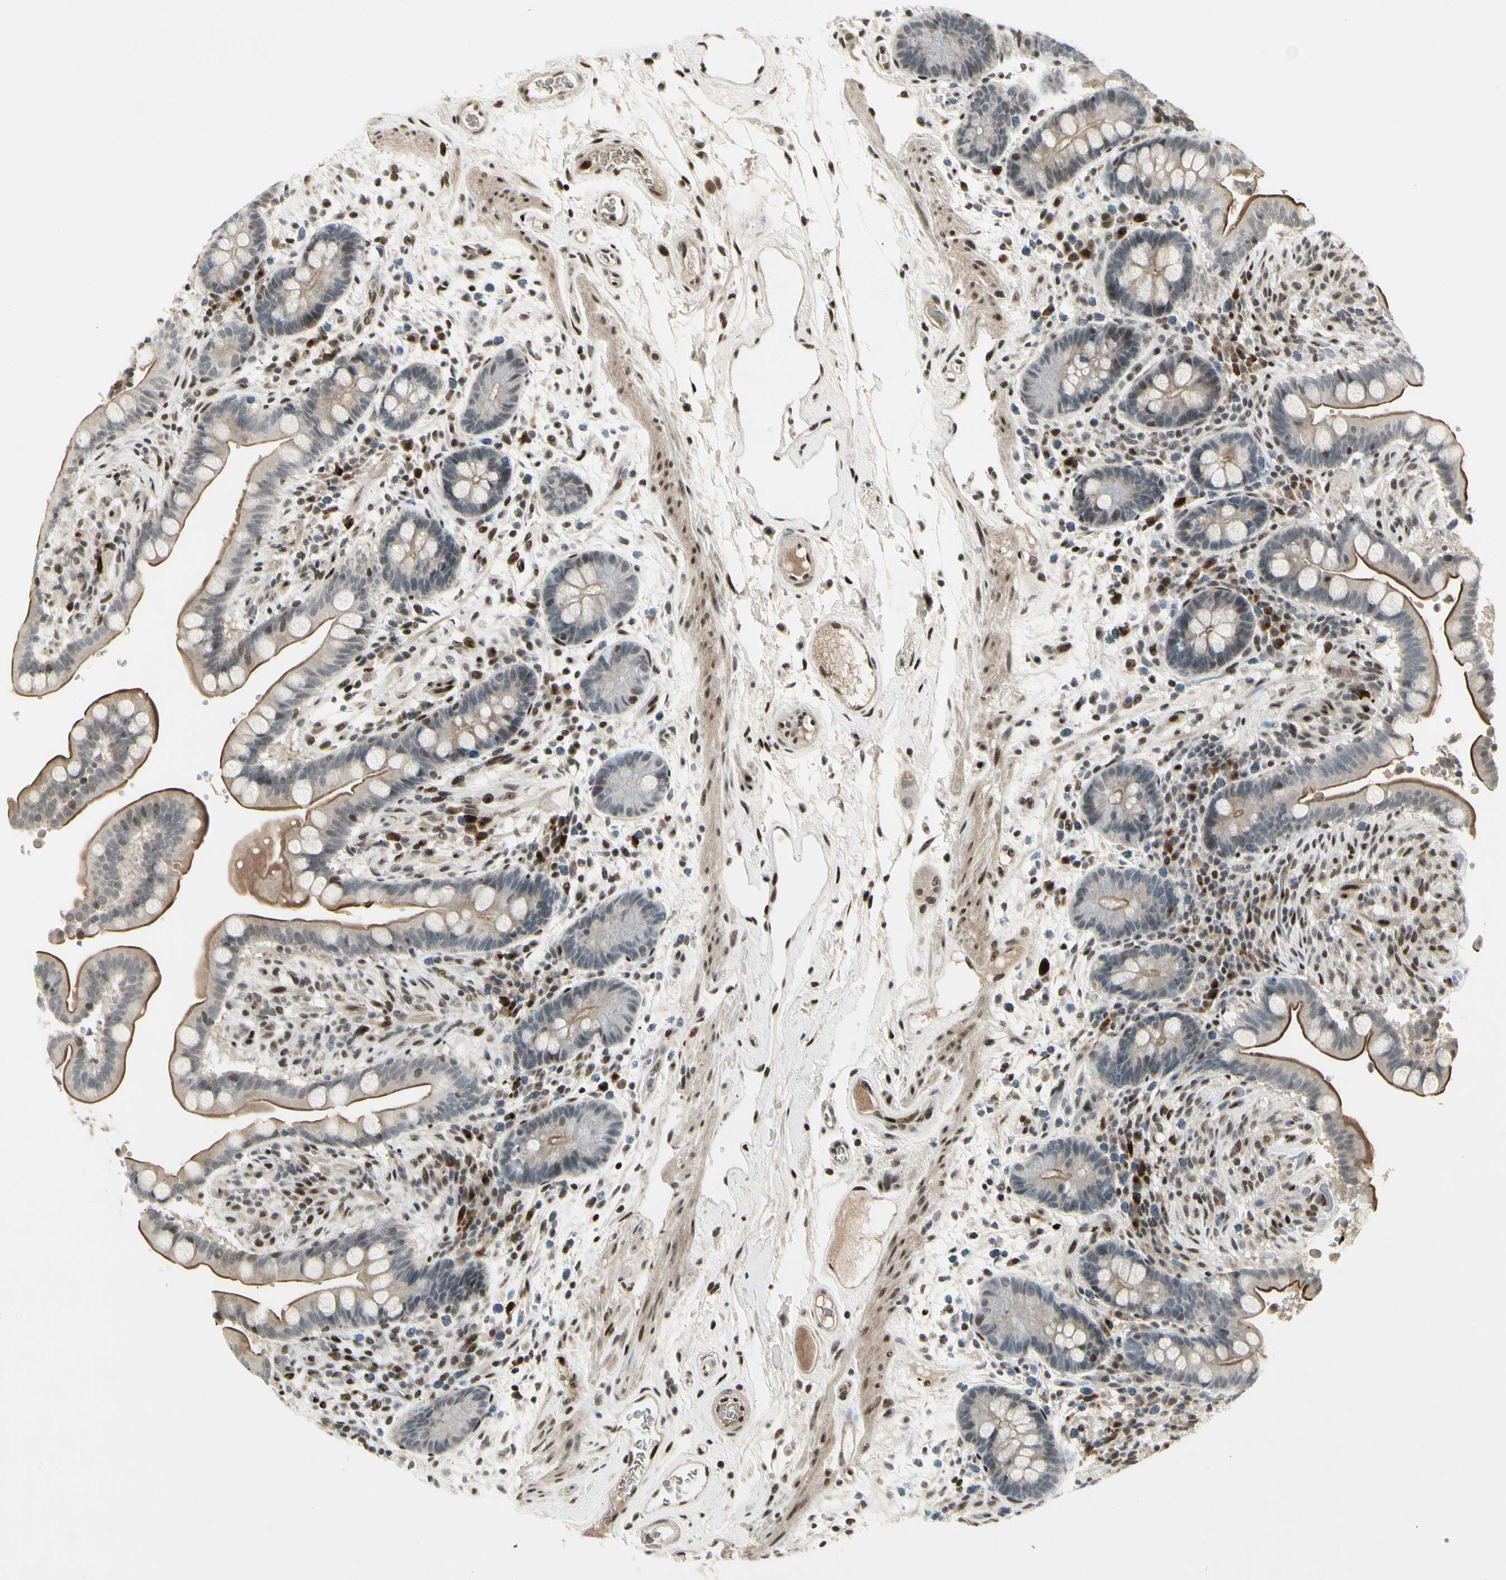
{"staining": {"intensity": "moderate", "quantity": ">75%", "location": "nuclear"}, "tissue": "colon", "cell_type": "Endothelial cells", "image_type": "normal", "snomed": [{"axis": "morphology", "description": "Normal tissue, NOS"}, {"axis": "topography", "description": "Colon"}], "caption": "IHC (DAB) staining of normal colon exhibits moderate nuclear protein expression in about >75% of endothelial cells.", "gene": "FOXJ2", "patient": {"sex": "male", "age": 73}}